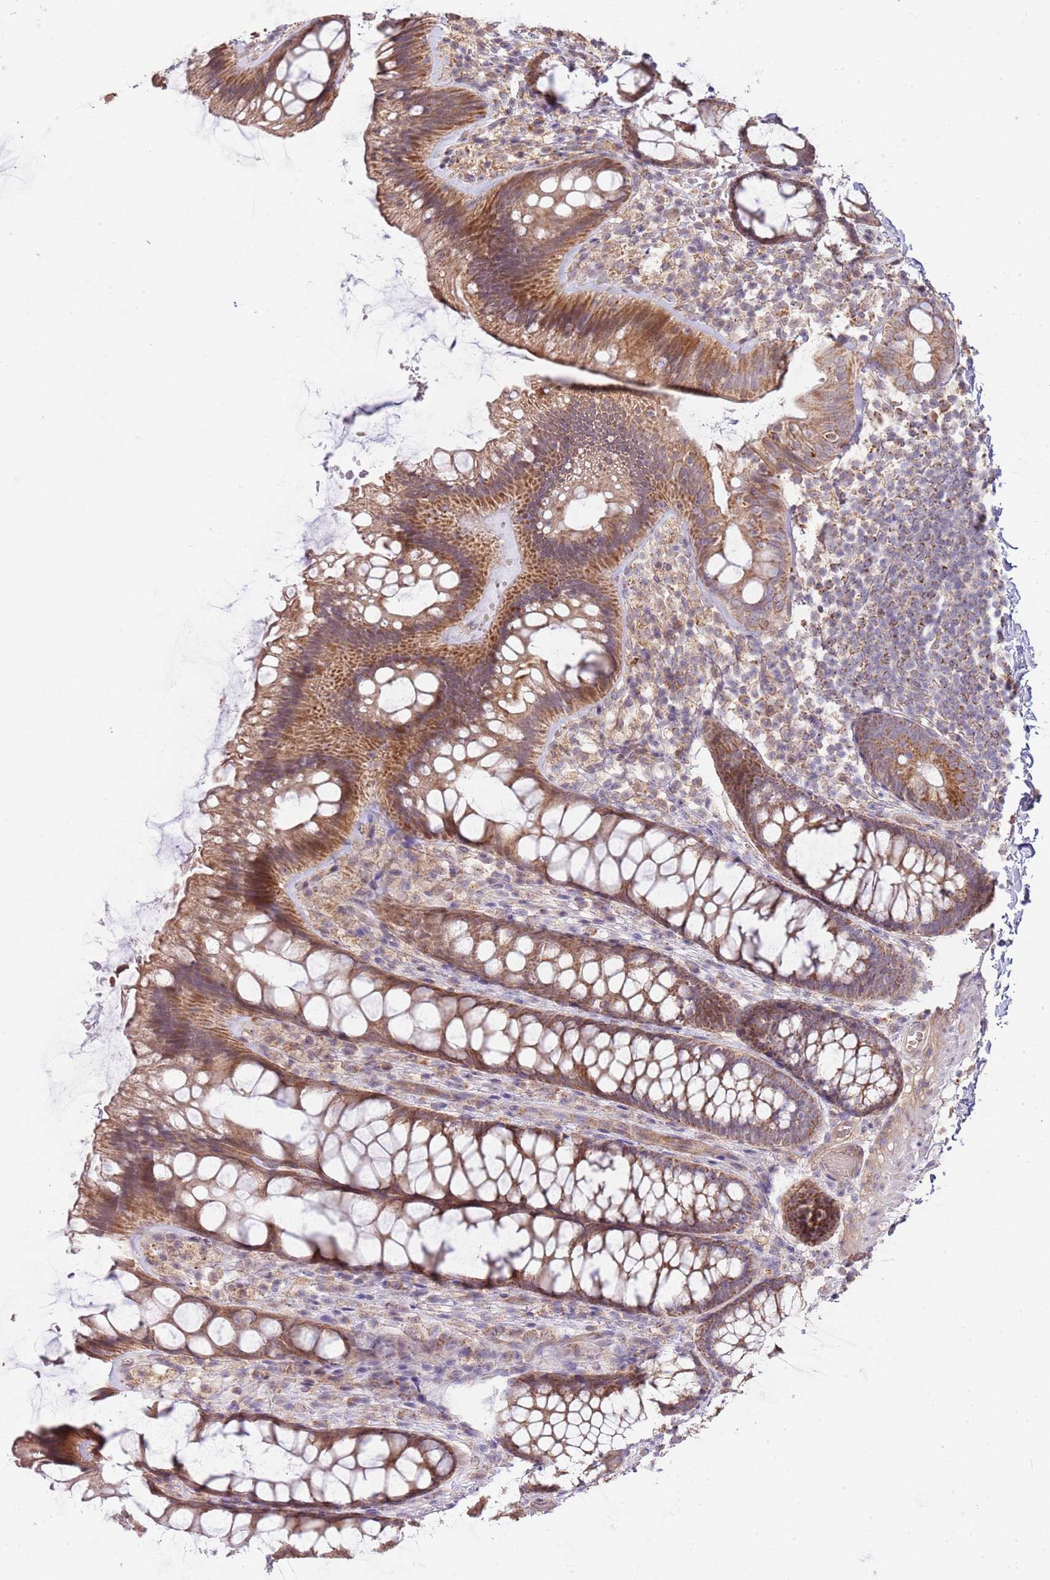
{"staining": {"intensity": "moderate", "quantity": ">75%", "location": "cytoplasmic/membranous"}, "tissue": "colon", "cell_type": "Endothelial cells", "image_type": "normal", "snomed": [{"axis": "morphology", "description": "Normal tissue, NOS"}, {"axis": "topography", "description": "Colon"}], "caption": "An image of human colon stained for a protein shows moderate cytoplasmic/membranous brown staining in endothelial cells. Nuclei are stained in blue.", "gene": "IVD", "patient": {"sex": "male", "age": 46}}